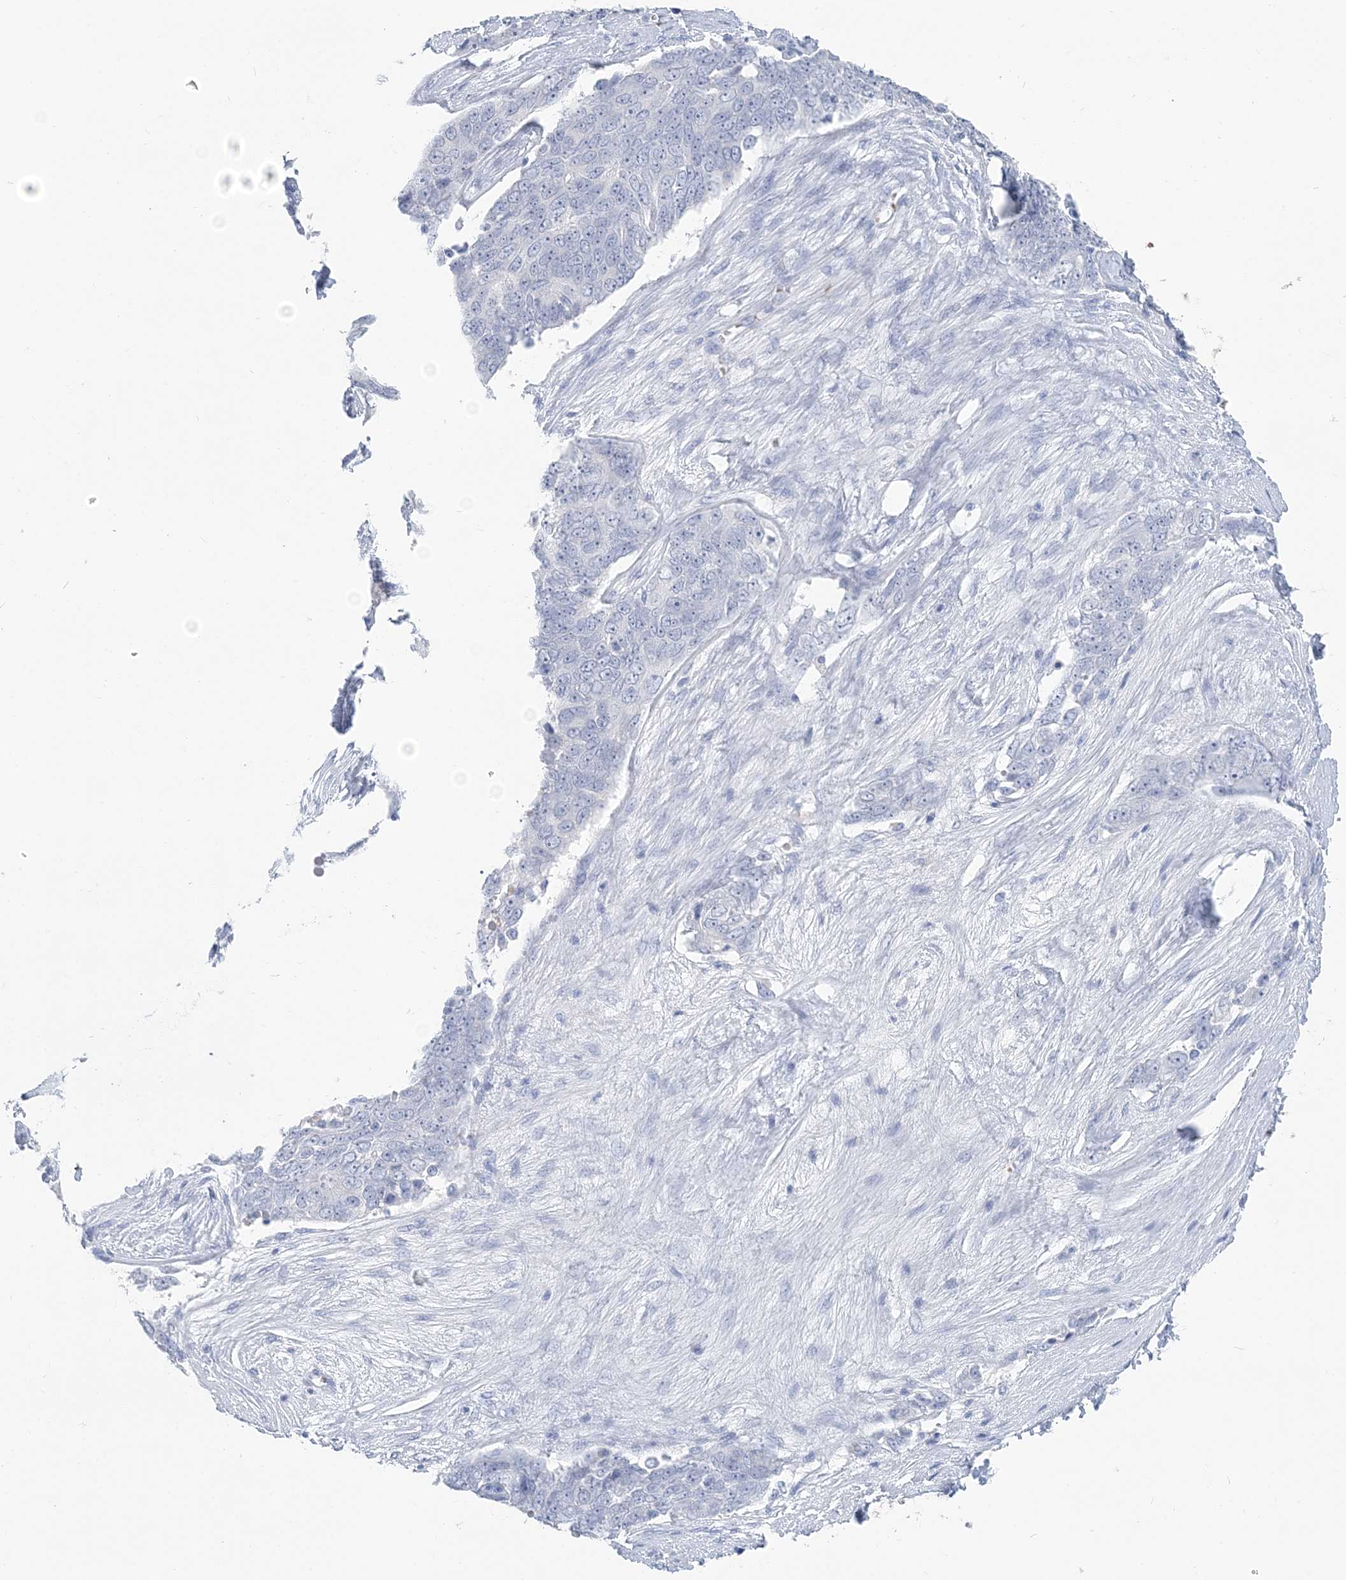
{"staining": {"intensity": "negative", "quantity": "none", "location": "none"}, "tissue": "ovarian cancer", "cell_type": "Tumor cells", "image_type": "cancer", "snomed": [{"axis": "morphology", "description": "Carcinoma, endometroid"}, {"axis": "topography", "description": "Ovary"}], "caption": "The immunohistochemistry image has no significant expression in tumor cells of endometroid carcinoma (ovarian) tissue.", "gene": "HBA2", "patient": {"sex": "female", "age": 51}}